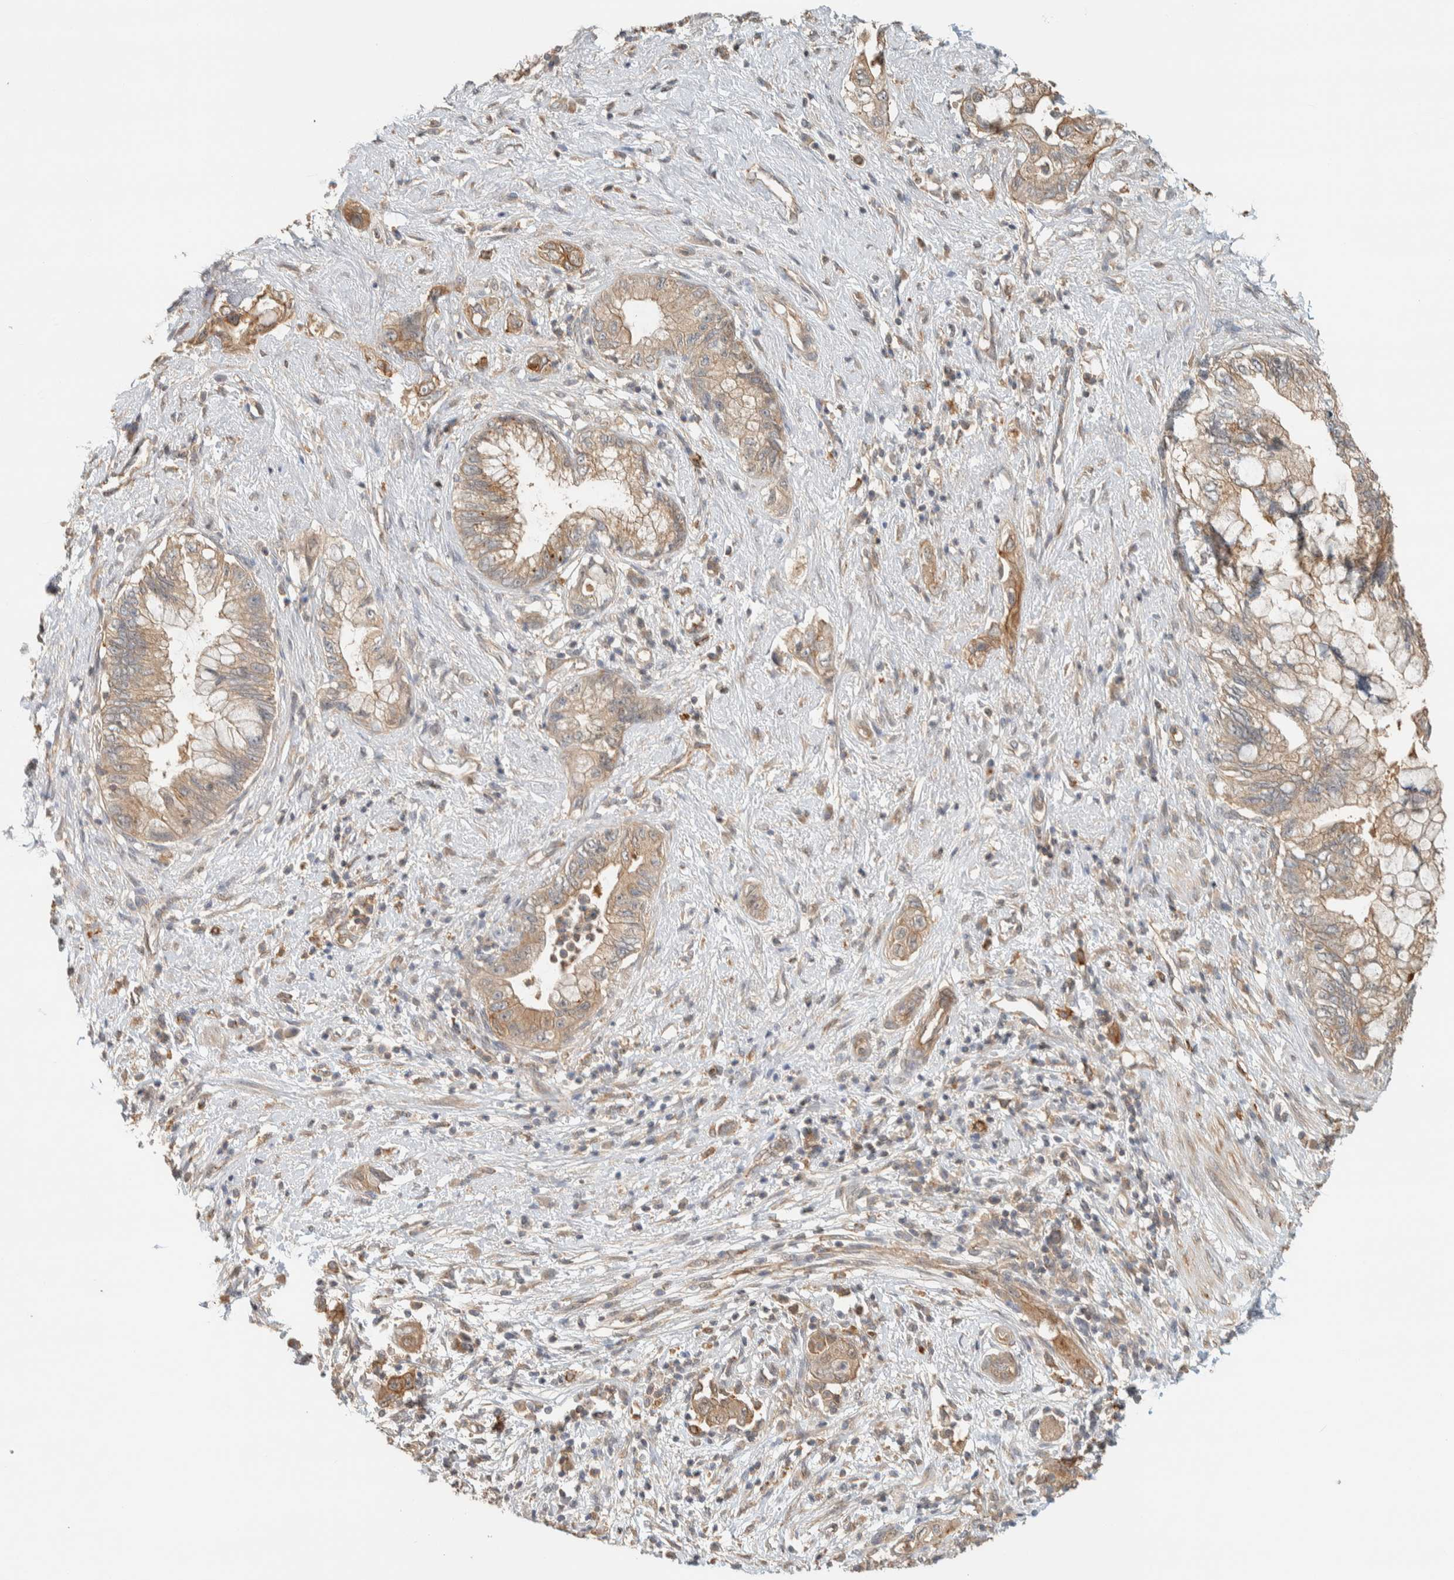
{"staining": {"intensity": "moderate", "quantity": ">75%", "location": "cytoplasmic/membranous"}, "tissue": "pancreatic cancer", "cell_type": "Tumor cells", "image_type": "cancer", "snomed": [{"axis": "morphology", "description": "Adenocarcinoma, NOS"}, {"axis": "topography", "description": "Pancreas"}], "caption": "Pancreatic cancer (adenocarcinoma) was stained to show a protein in brown. There is medium levels of moderate cytoplasmic/membranous staining in approximately >75% of tumor cells.", "gene": "RAB11FIP1", "patient": {"sex": "female", "age": 73}}